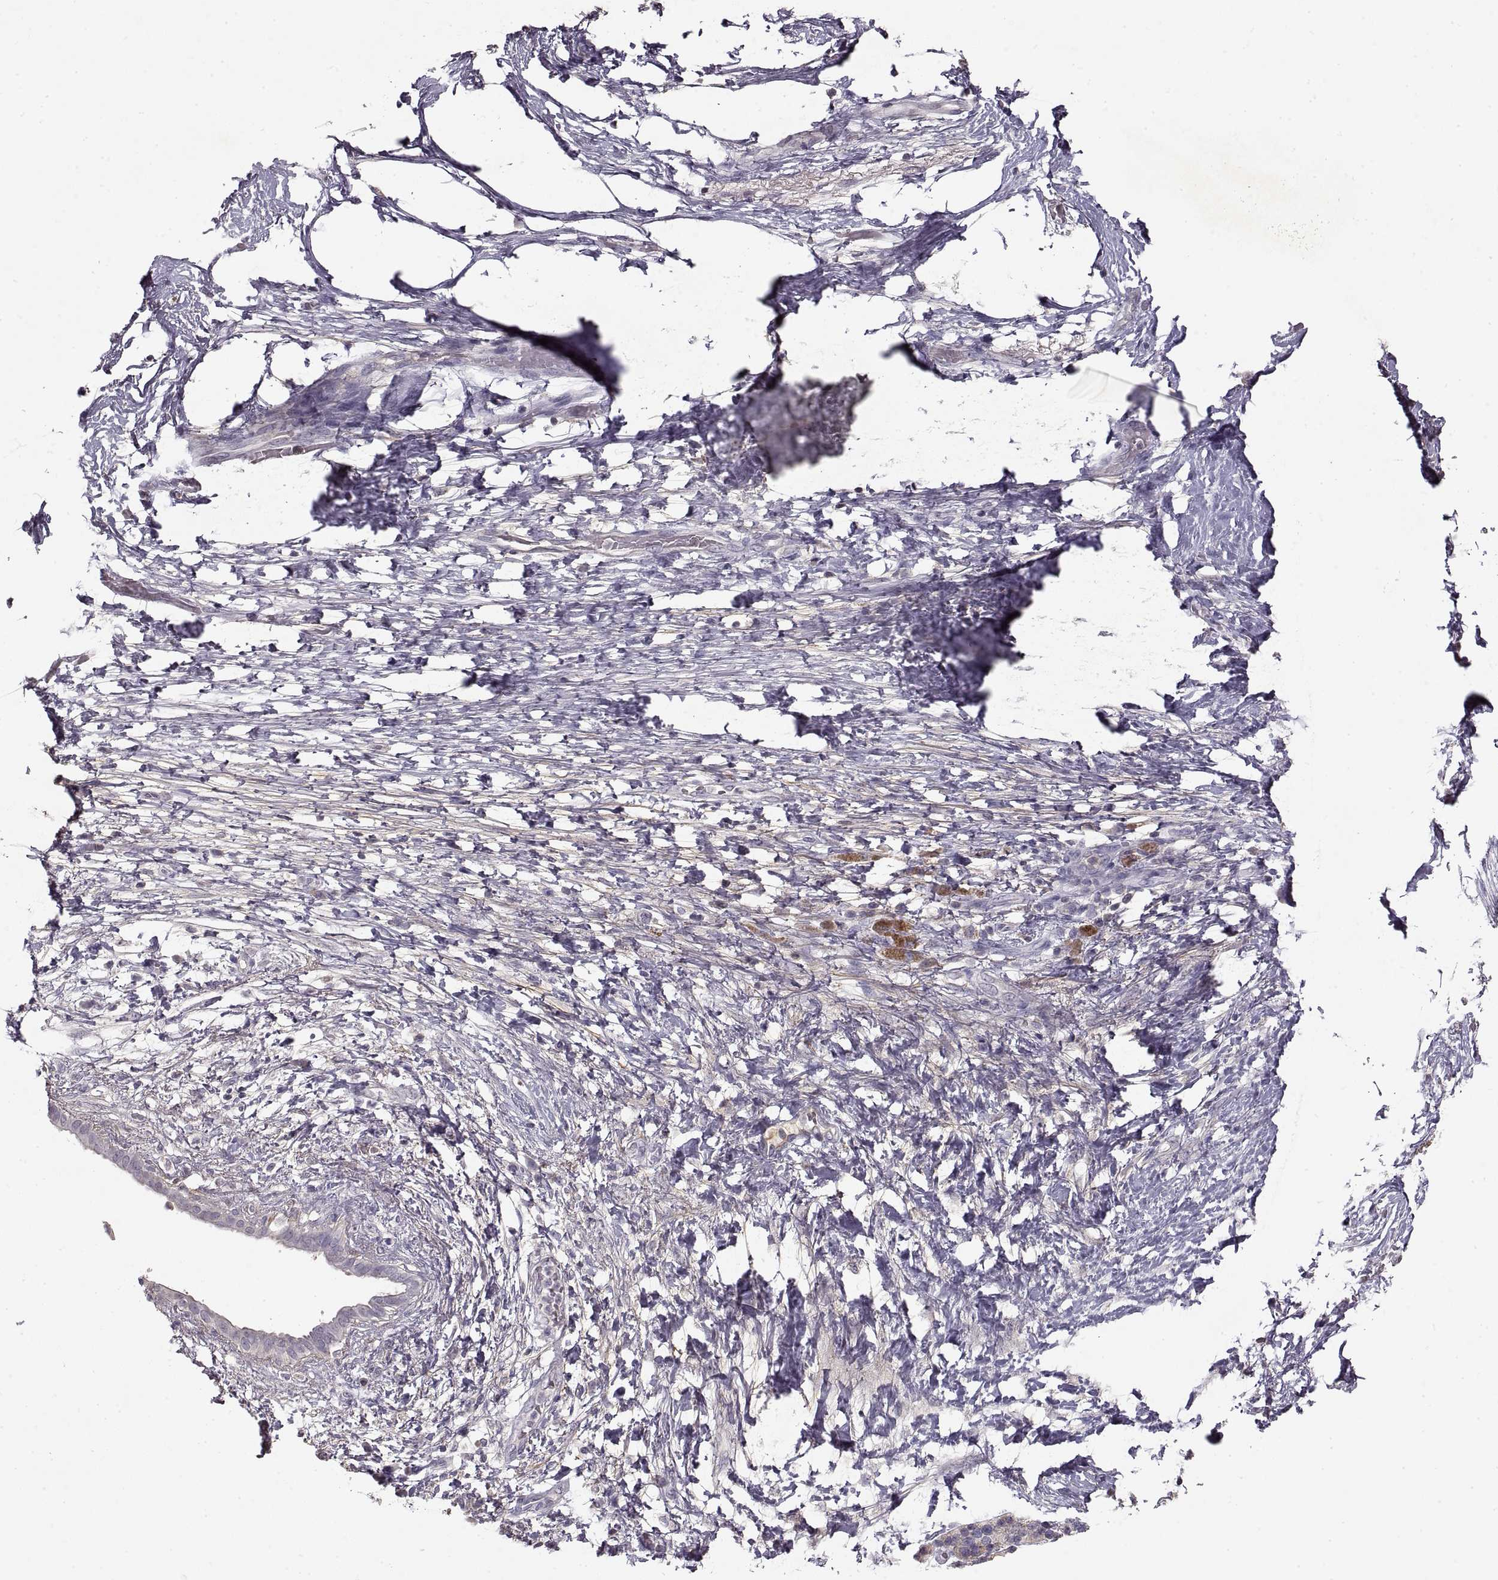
{"staining": {"intensity": "negative", "quantity": "none", "location": "none"}, "tissue": "pancreatic cancer", "cell_type": "Tumor cells", "image_type": "cancer", "snomed": [{"axis": "morphology", "description": "Adenocarcinoma, NOS"}, {"axis": "topography", "description": "Pancreas"}], "caption": "Pancreatic adenocarcinoma stained for a protein using immunohistochemistry reveals no positivity tumor cells.", "gene": "ADAM11", "patient": {"sex": "female", "age": 72}}